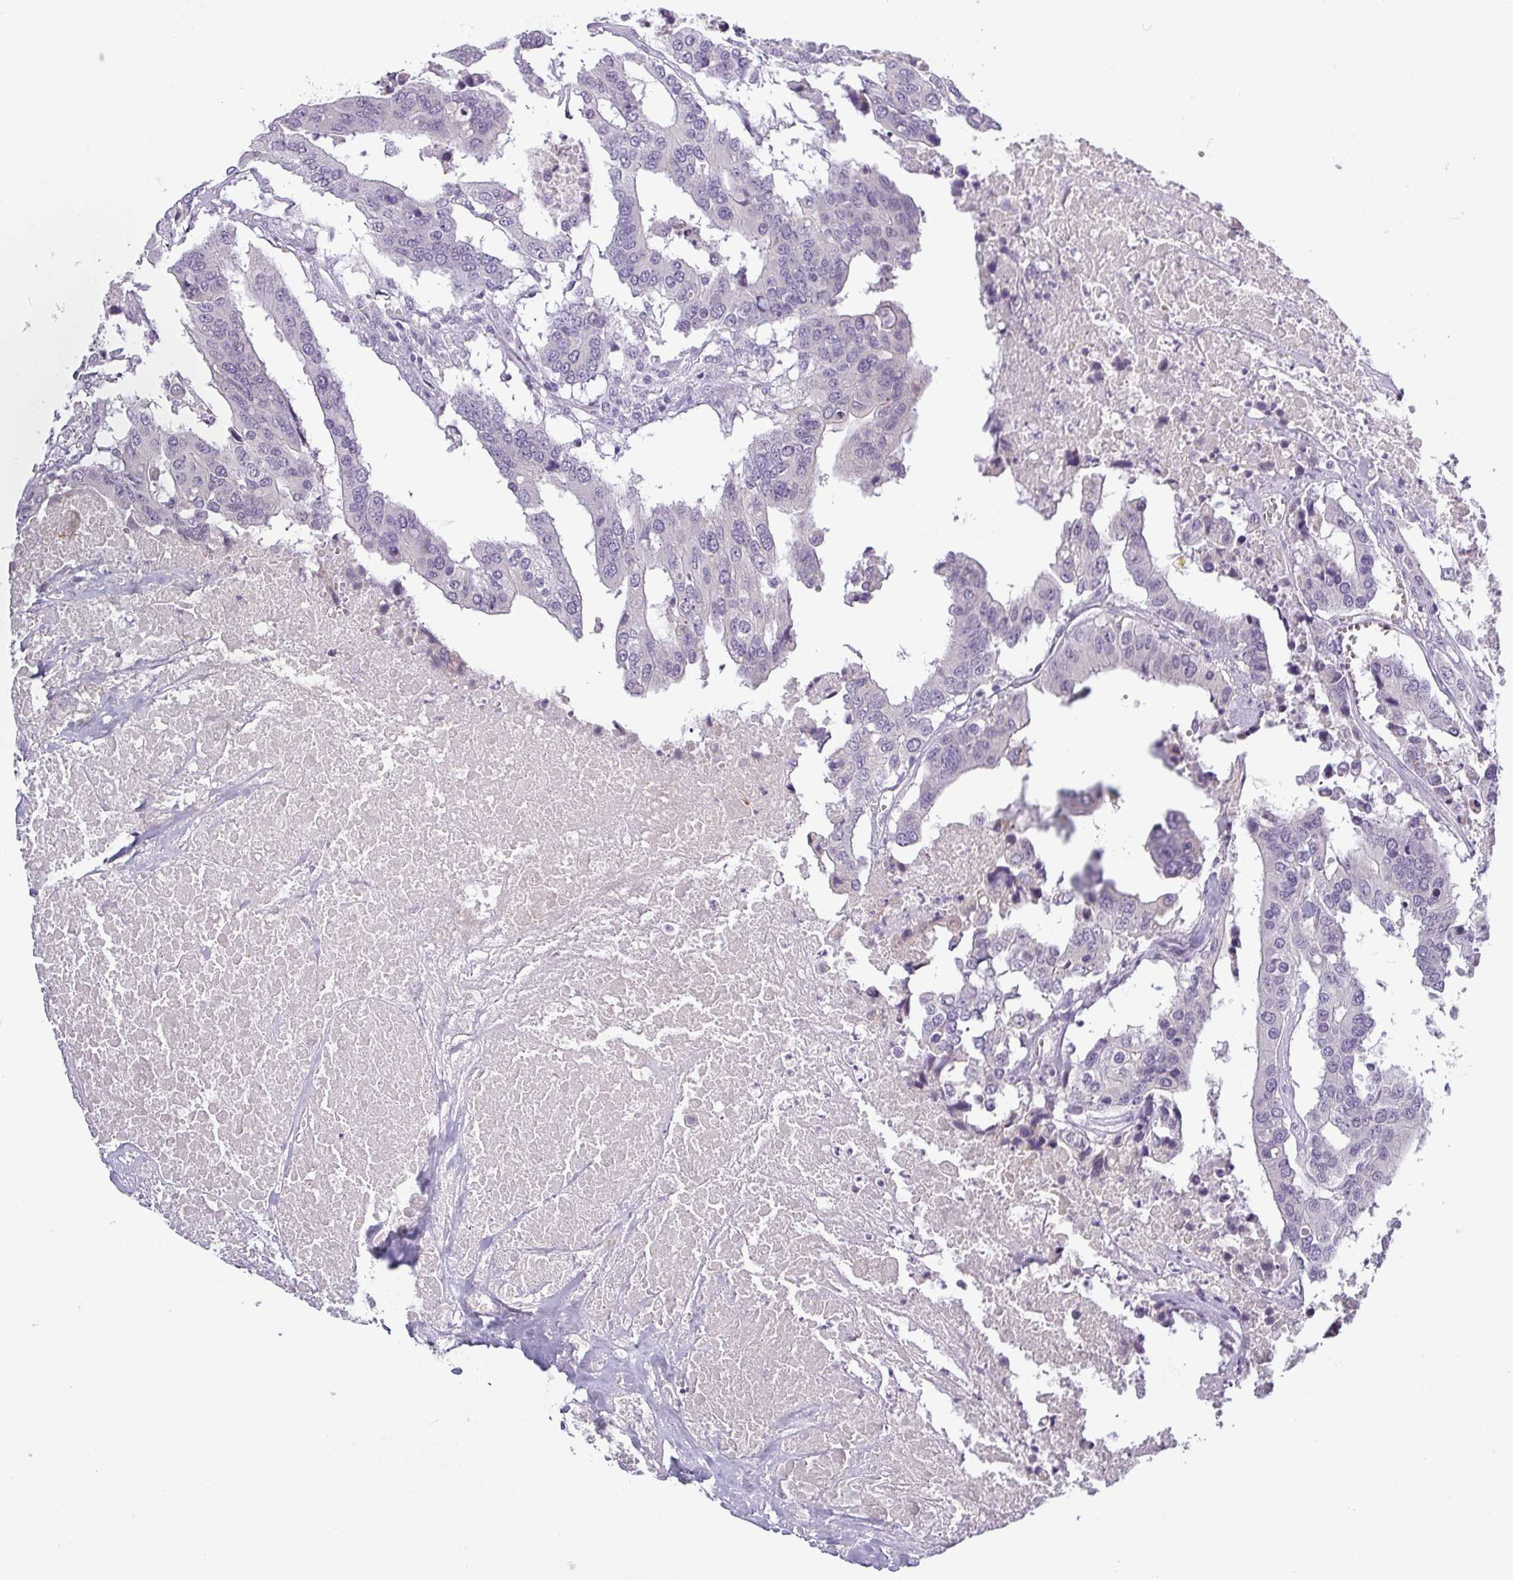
{"staining": {"intensity": "negative", "quantity": "none", "location": "none"}, "tissue": "colorectal cancer", "cell_type": "Tumor cells", "image_type": "cancer", "snomed": [{"axis": "morphology", "description": "Adenocarcinoma, NOS"}, {"axis": "topography", "description": "Colon"}], "caption": "Adenocarcinoma (colorectal) was stained to show a protein in brown. There is no significant staining in tumor cells.", "gene": "SLC26A9", "patient": {"sex": "male", "age": 77}}